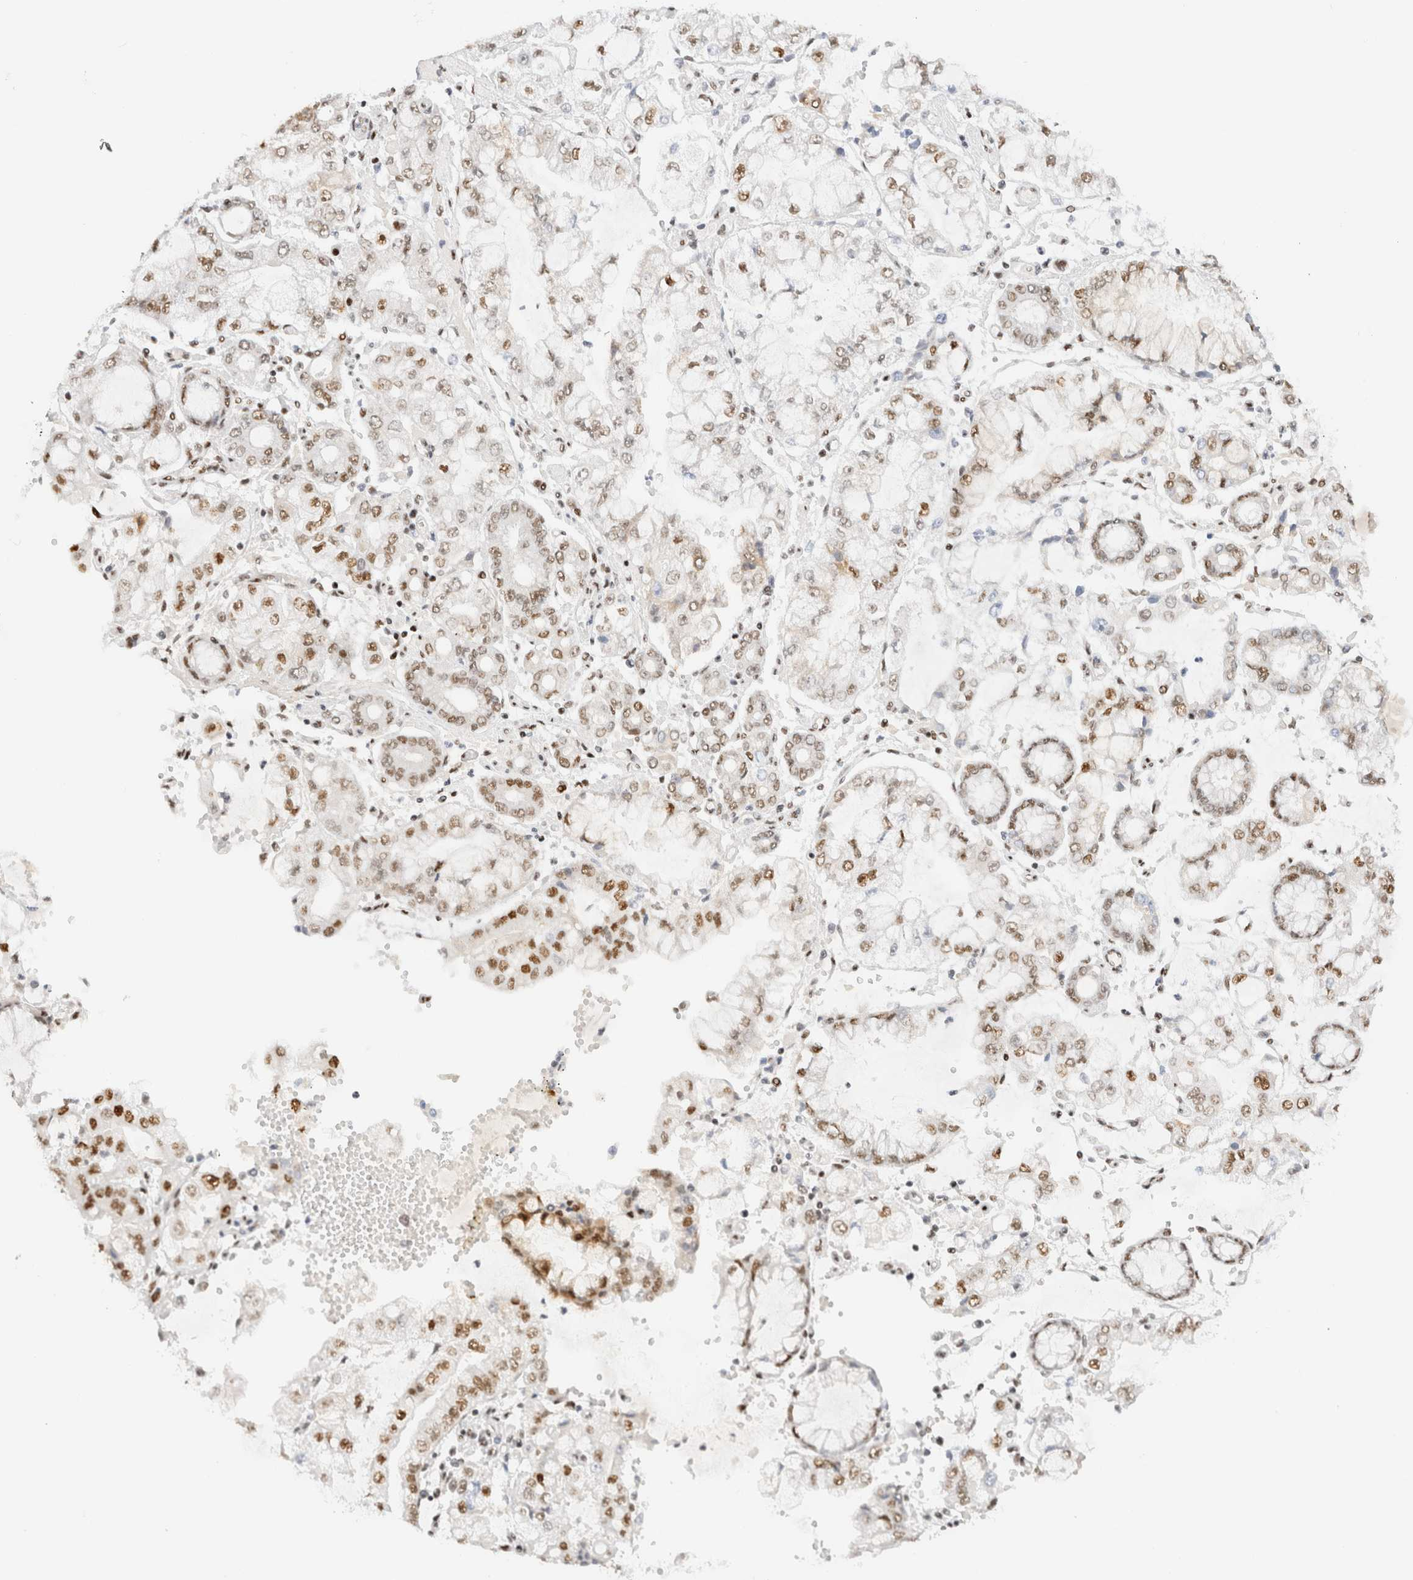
{"staining": {"intensity": "moderate", "quantity": "25%-75%", "location": "nuclear"}, "tissue": "stomach cancer", "cell_type": "Tumor cells", "image_type": "cancer", "snomed": [{"axis": "morphology", "description": "Adenocarcinoma, NOS"}, {"axis": "topography", "description": "Stomach"}], "caption": "A brown stain highlights moderate nuclear positivity of a protein in stomach cancer (adenocarcinoma) tumor cells.", "gene": "ZNF282", "patient": {"sex": "male", "age": 76}}